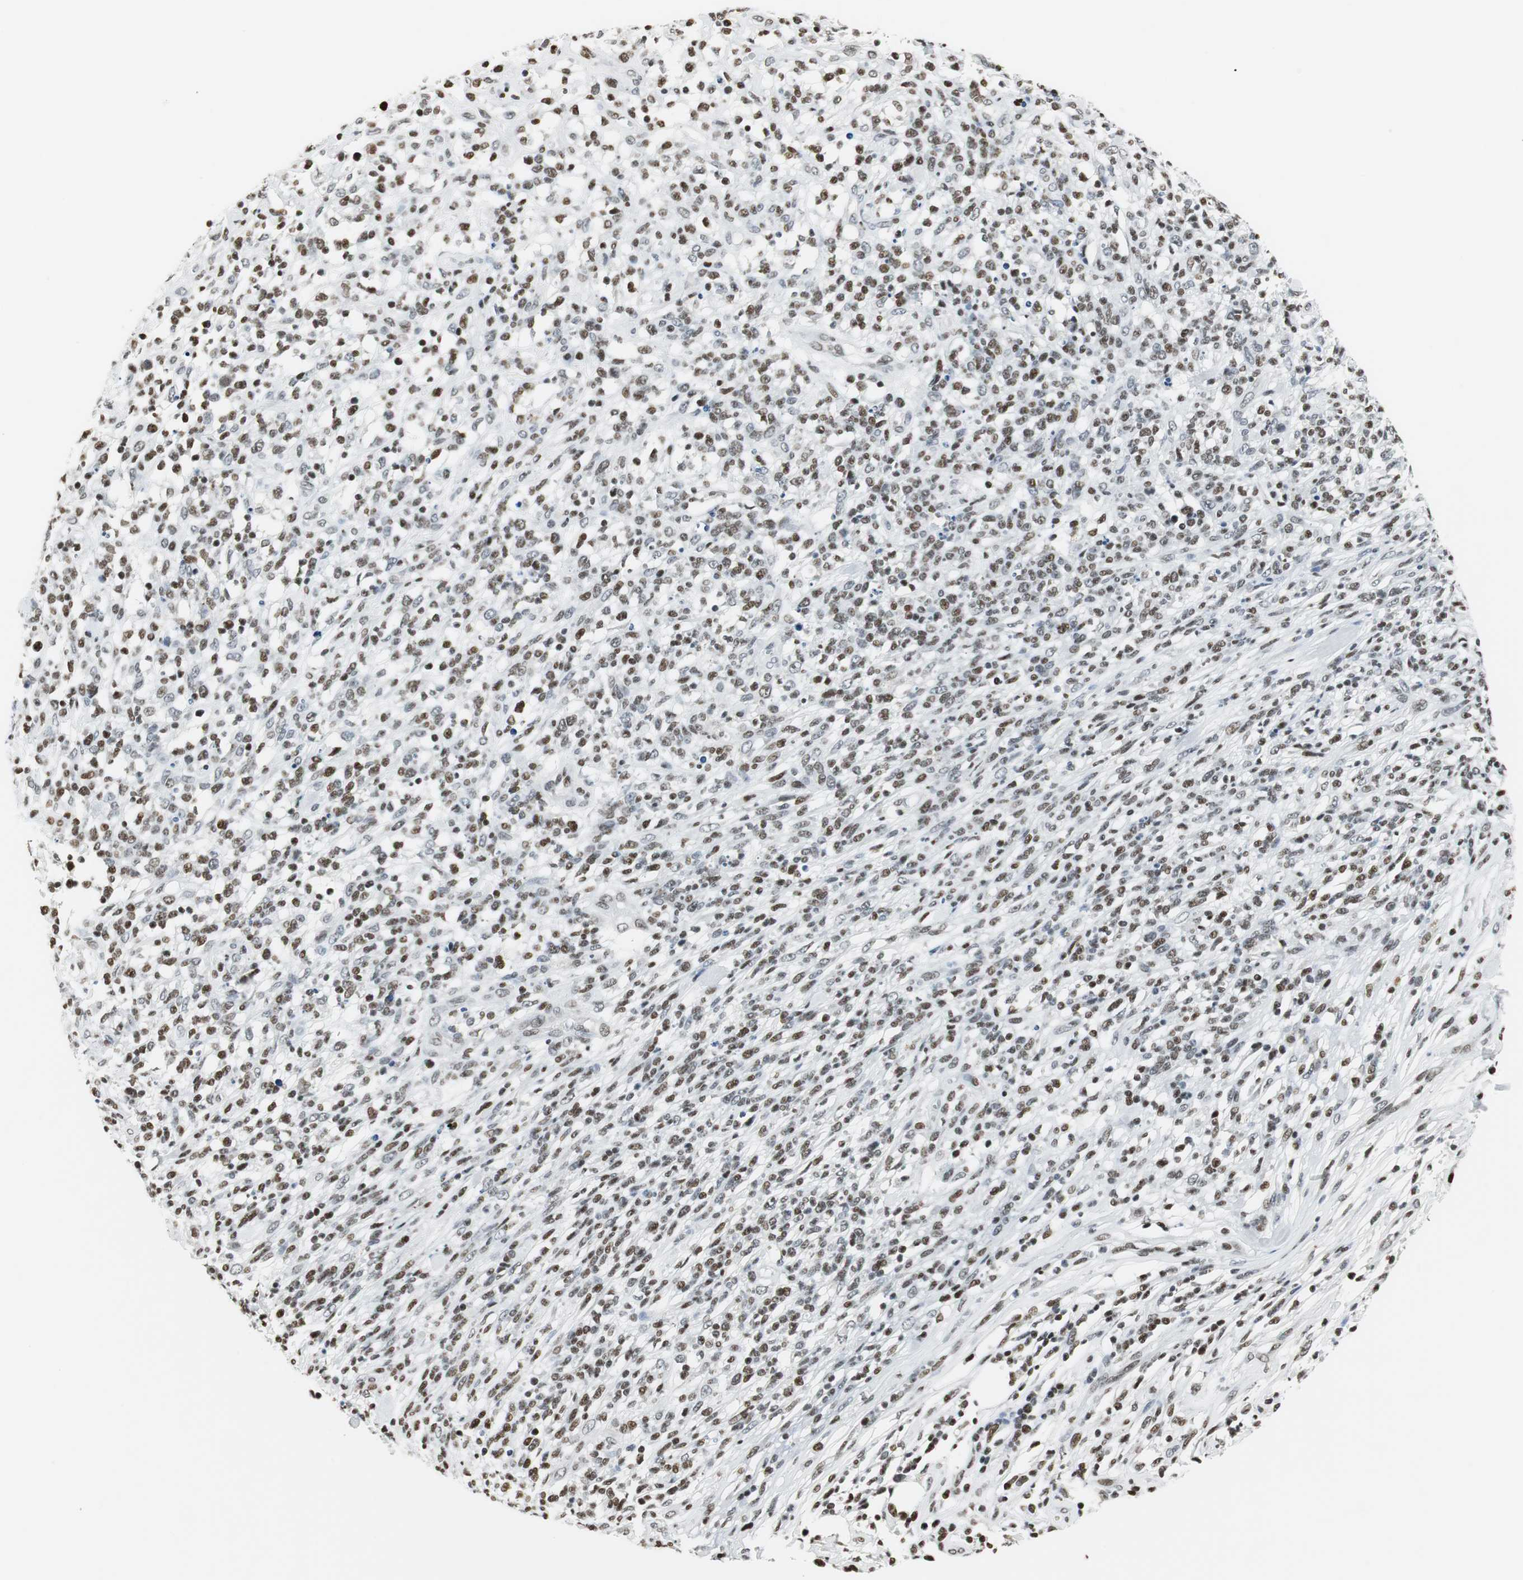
{"staining": {"intensity": "weak", "quantity": ">75%", "location": "nuclear"}, "tissue": "lymphoma", "cell_type": "Tumor cells", "image_type": "cancer", "snomed": [{"axis": "morphology", "description": "Malignant lymphoma, non-Hodgkin's type, High grade"}, {"axis": "topography", "description": "Lymph node"}], "caption": "High-grade malignant lymphoma, non-Hodgkin's type tissue shows weak nuclear expression in about >75% of tumor cells, visualized by immunohistochemistry.", "gene": "RBBP4", "patient": {"sex": "female", "age": 73}}